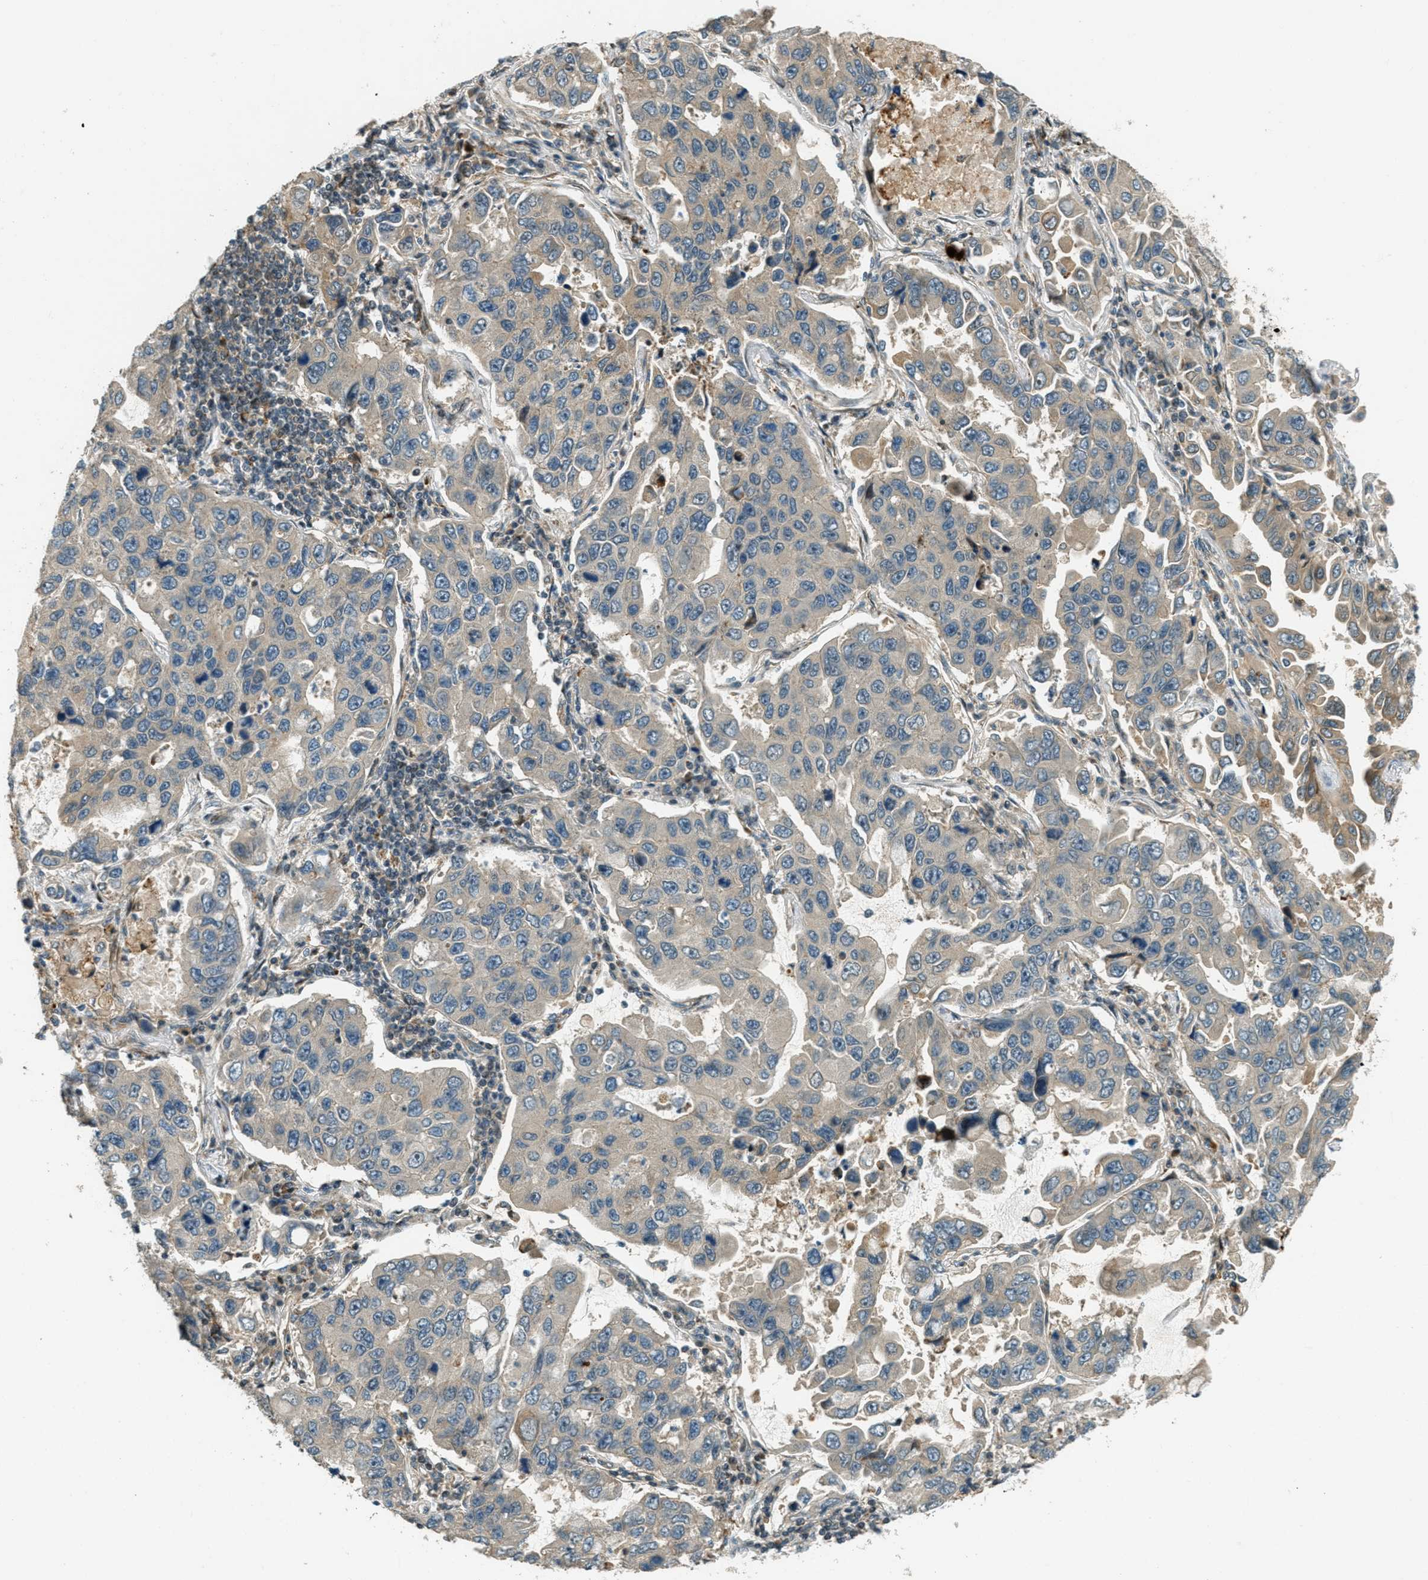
{"staining": {"intensity": "weak", "quantity": "<25%", "location": "cytoplasmic/membranous"}, "tissue": "lung cancer", "cell_type": "Tumor cells", "image_type": "cancer", "snomed": [{"axis": "morphology", "description": "Adenocarcinoma, NOS"}, {"axis": "topography", "description": "Lung"}], "caption": "Protein analysis of lung adenocarcinoma demonstrates no significant staining in tumor cells. Nuclei are stained in blue.", "gene": "PTPN23", "patient": {"sex": "male", "age": 64}}